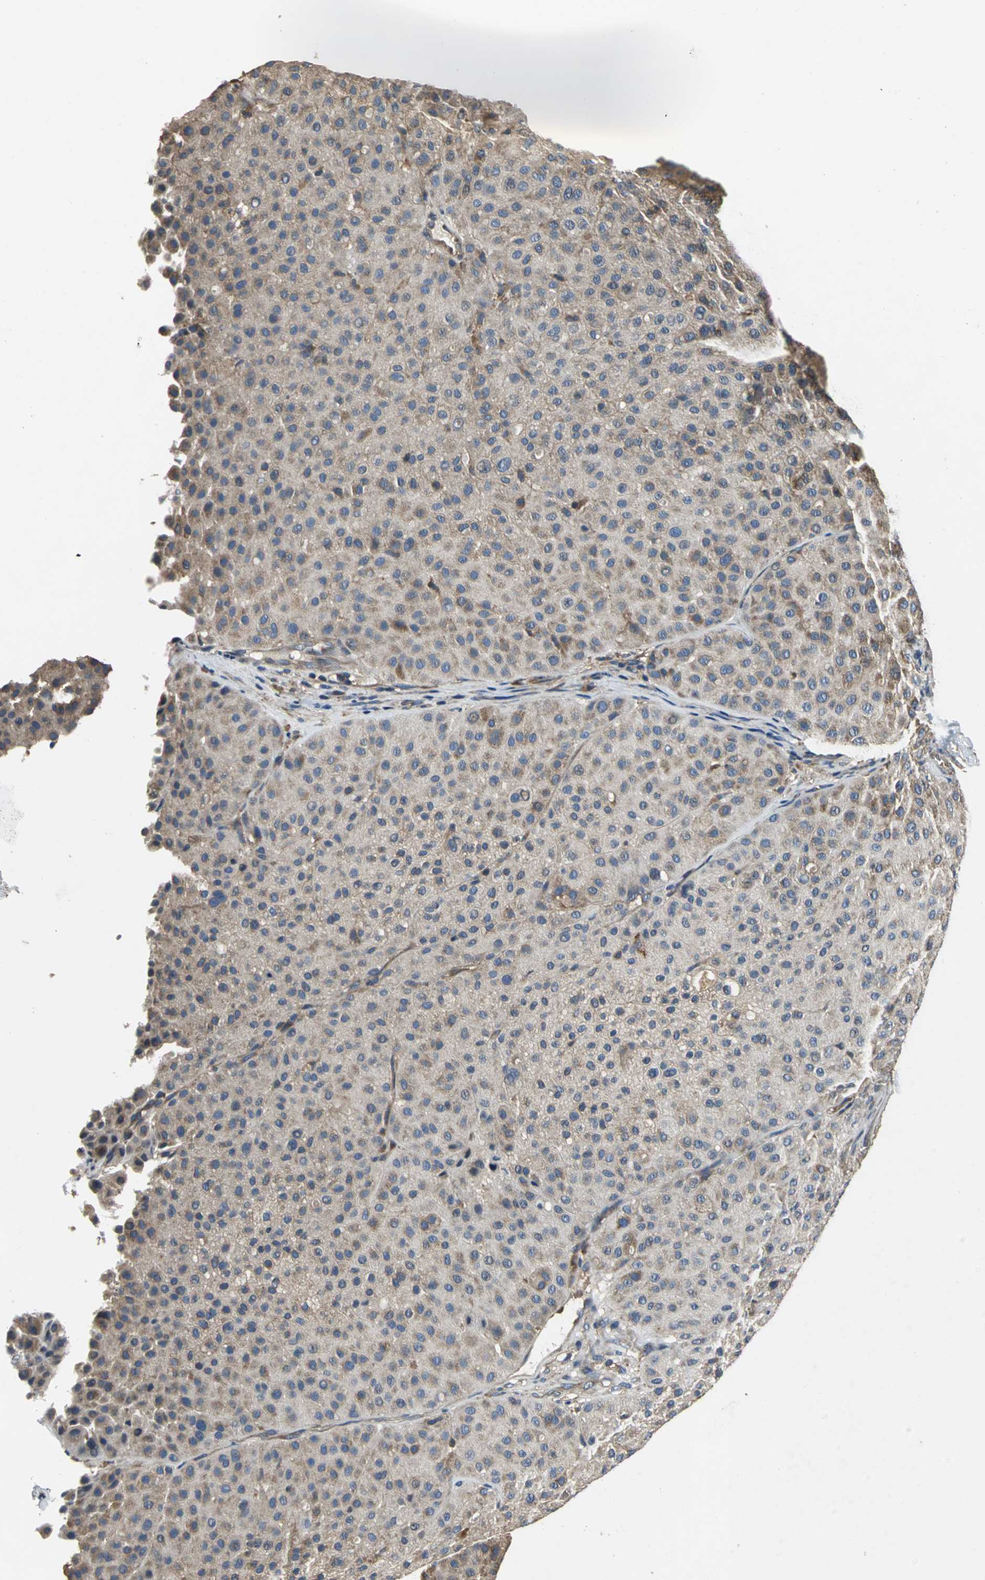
{"staining": {"intensity": "weak", "quantity": ">75%", "location": "cytoplasmic/membranous"}, "tissue": "melanoma", "cell_type": "Tumor cells", "image_type": "cancer", "snomed": [{"axis": "morphology", "description": "Normal tissue, NOS"}, {"axis": "morphology", "description": "Malignant melanoma, Metastatic site"}, {"axis": "topography", "description": "Skin"}], "caption": "The photomicrograph reveals a brown stain indicating the presence of a protein in the cytoplasmic/membranous of tumor cells in melanoma.", "gene": "IRF3", "patient": {"sex": "male", "age": 41}}